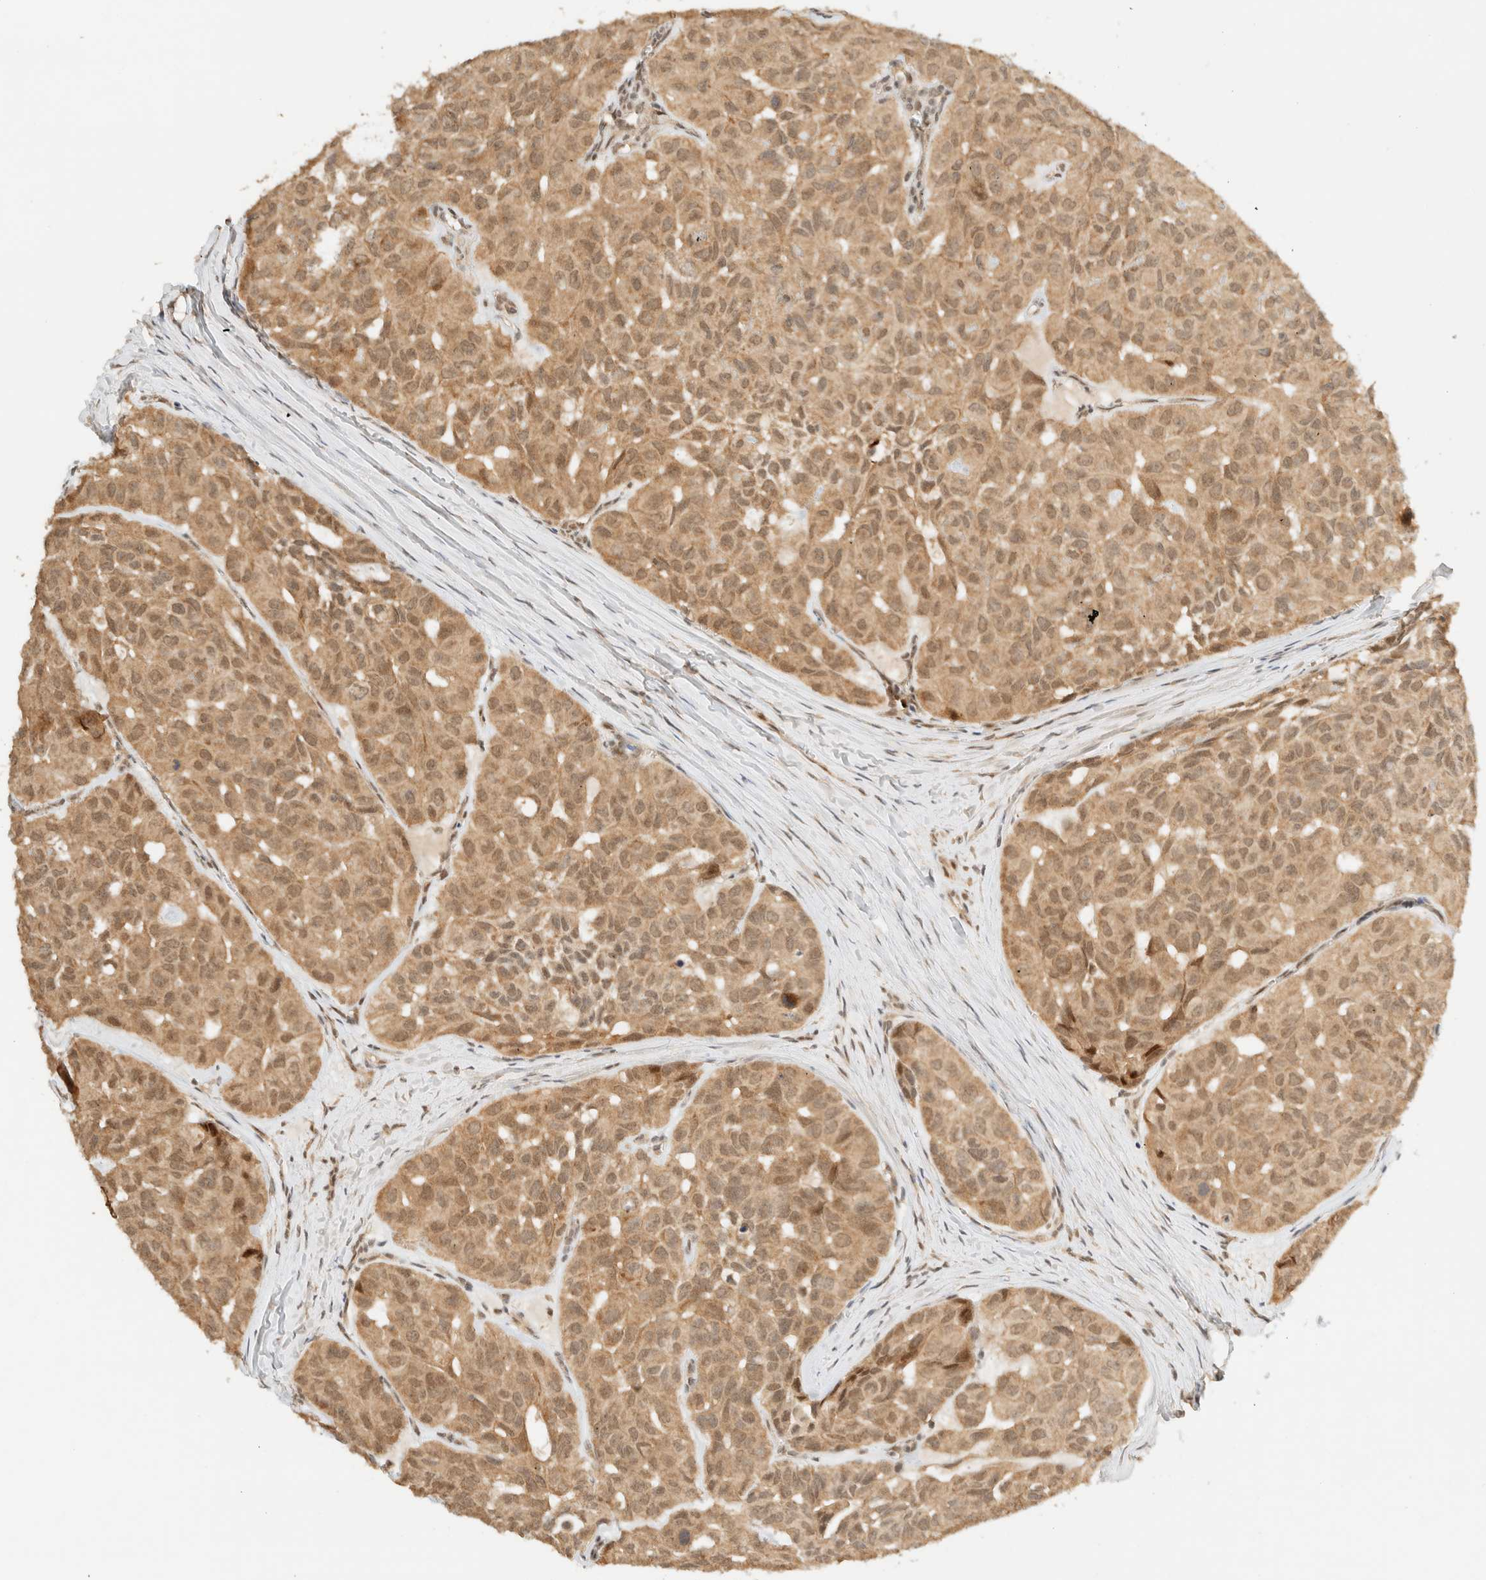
{"staining": {"intensity": "moderate", "quantity": ">75%", "location": "cytoplasmic/membranous"}, "tissue": "head and neck cancer", "cell_type": "Tumor cells", "image_type": "cancer", "snomed": [{"axis": "morphology", "description": "Adenocarcinoma, NOS"}, {"axis": "topography", "description": "Salivary gland, NOS"}, {"axis": "topography", "description": "Head-Neck"}], "caption": "A brown stain highlights moderate cytoplasmic/membranous staining of a protein in human head and neck cancer (adenocarcinoma) tumor cells.", "gene": "ZBTB34", "patient": {"sex": "female", "age": 76}}